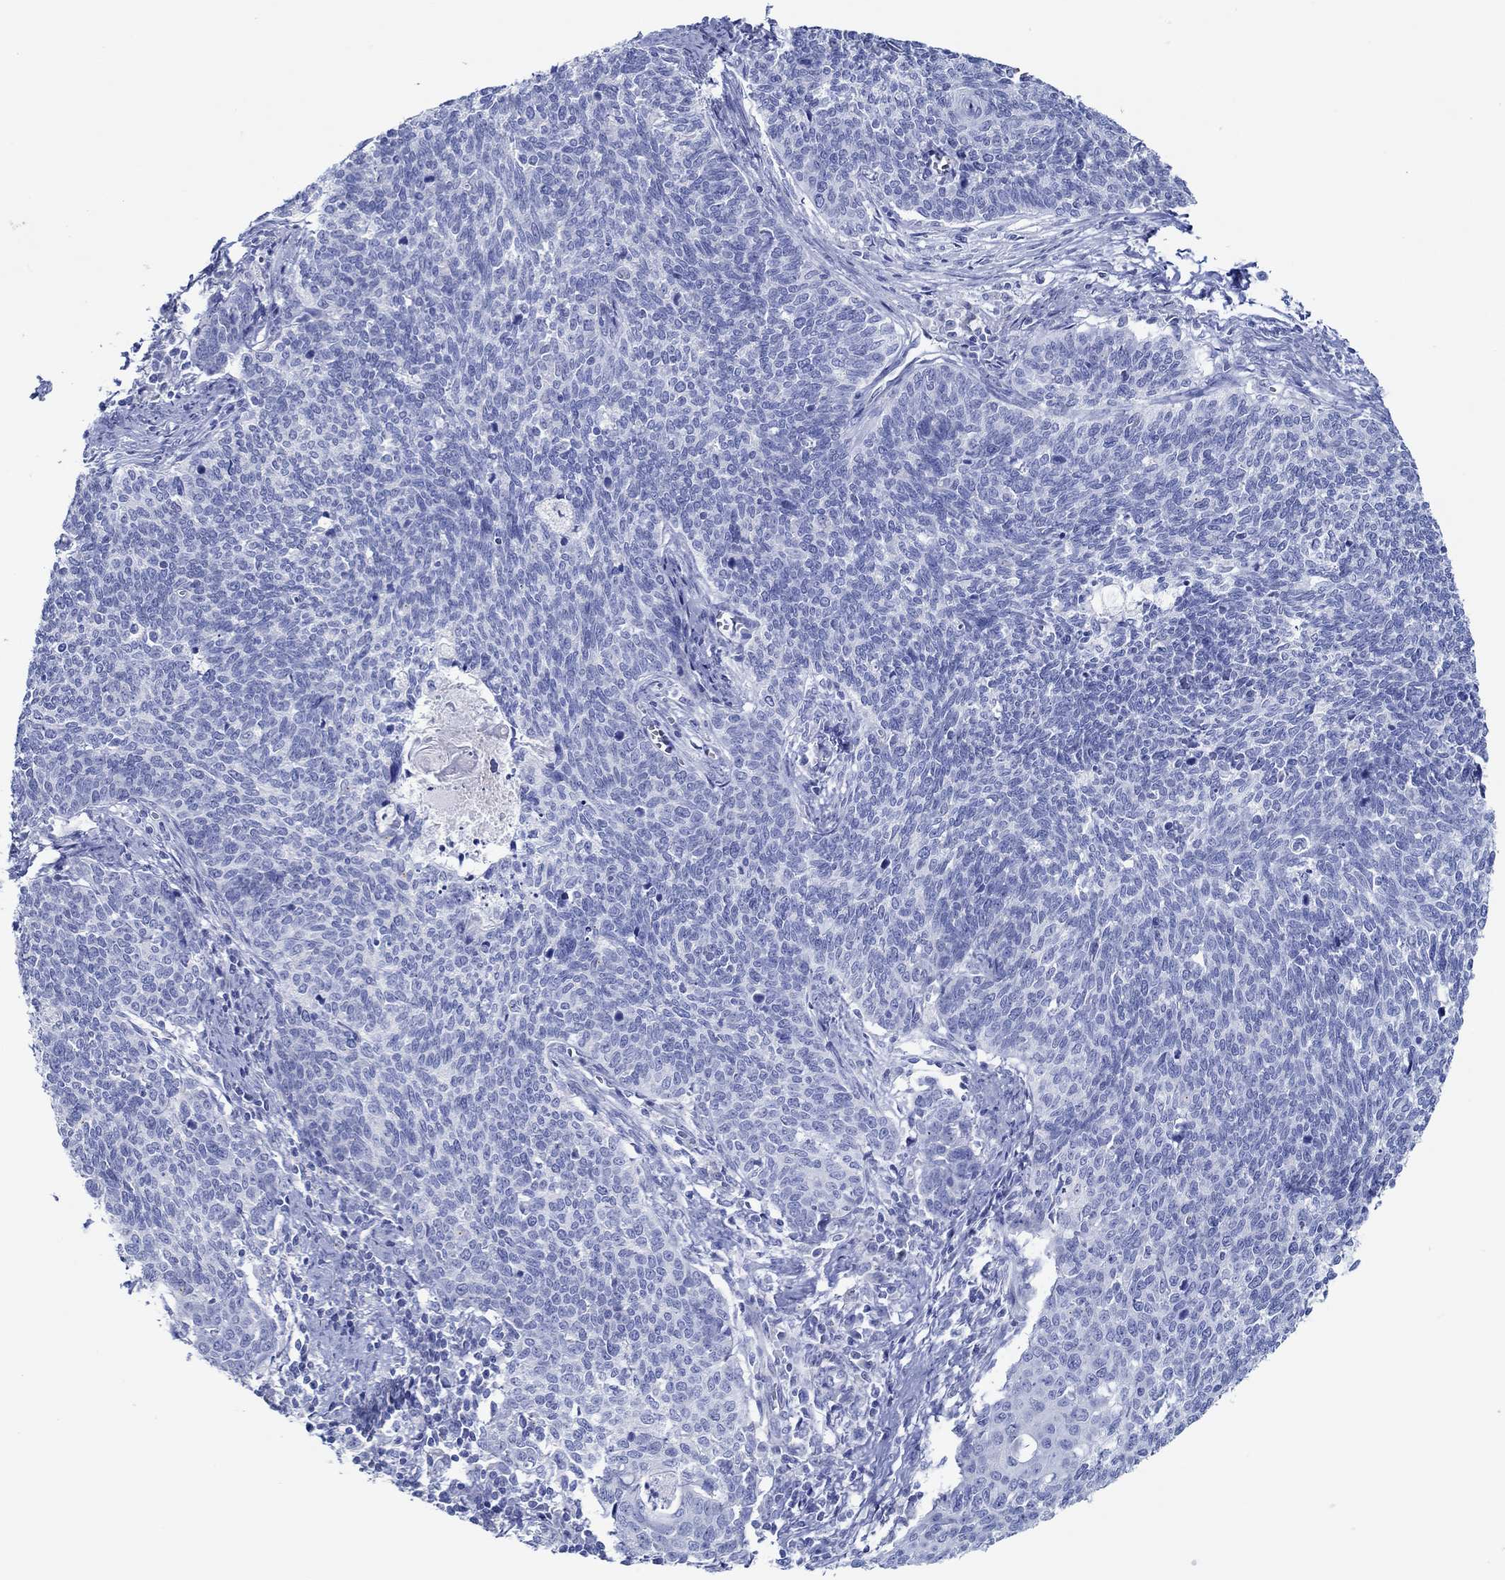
{"staining": {"intensity": "negative", "quantity": "none", "location": "none"}, "tissue": "cervical cancer", "cell_type": "Tumor cells", "image_type": "cancer", "snomed": [{"axis": "morphology", "description": "Squamous cell carcinoma, NOS"}, {"axis": "topography", "description": "Cervix"}], "caption": "Tumor cells show no significant protein staining in cervical squamous cell carcinoma. The staining is performed using DAB (3,3'-diaminobenzidine) brown chromogen with nuclei counter-stained in using hematoxylin.", "gene": "IGFBP6", "patient": {"sex": "female", "age": 39}}